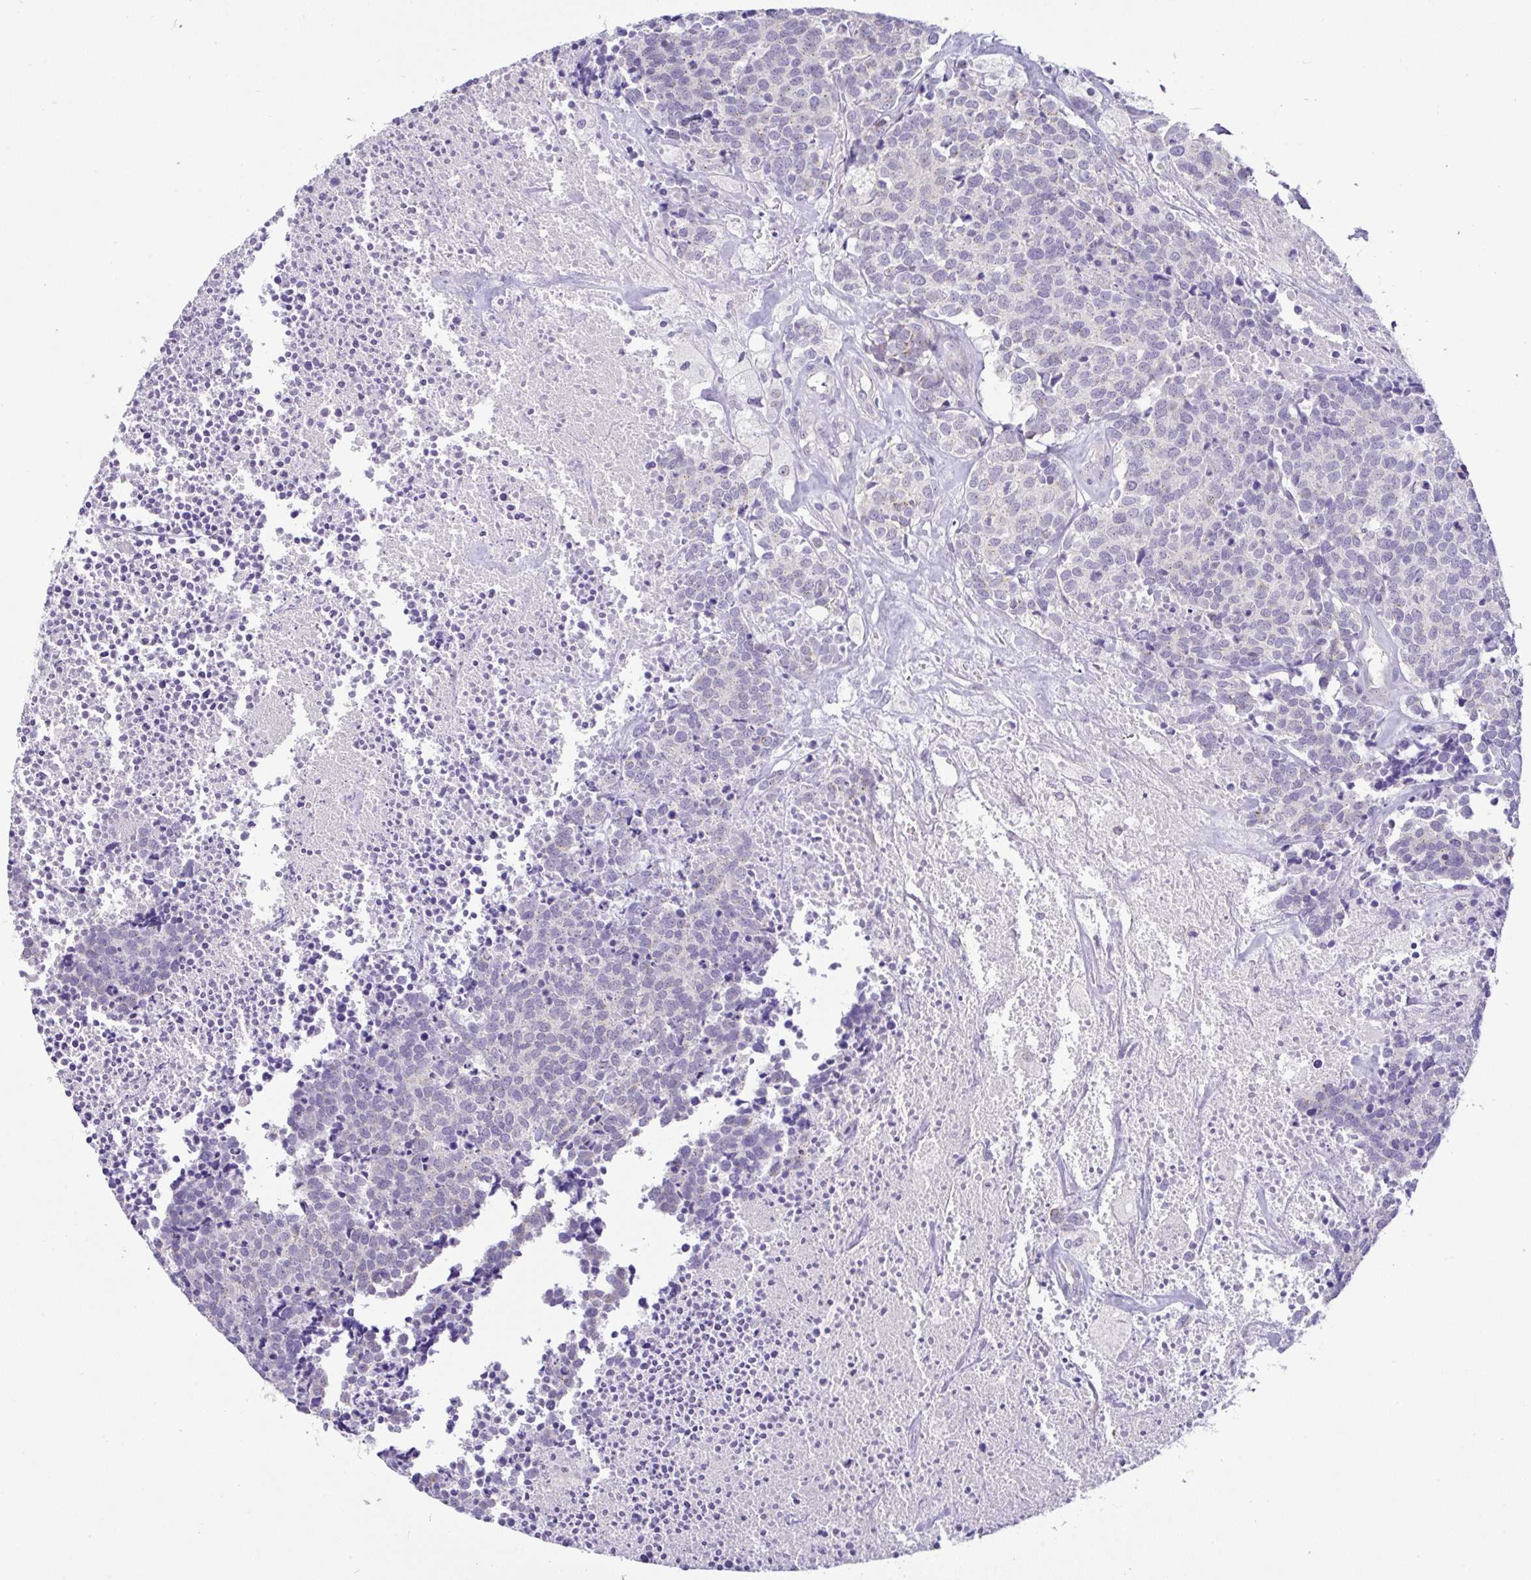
{"staining": {"intensity": "negative", "quantity": "none", "location": "none"}, "tissue": "carcinoid", "cell_type": "Tumor cells", "image_type": "cancer", "snomed": [{"axis": "morphology", "description": "Carcinoid, malignant, NOS"}, {"axis": "topography", "description": "Skin"}], "caption": "IHC histopathology image of neoplastic tissue: carcinoid stained with DAB shows no significant protein expression in tumor cells.", "gene": "FAM177A1", "patient": {"sex": "female", "age": 79}}